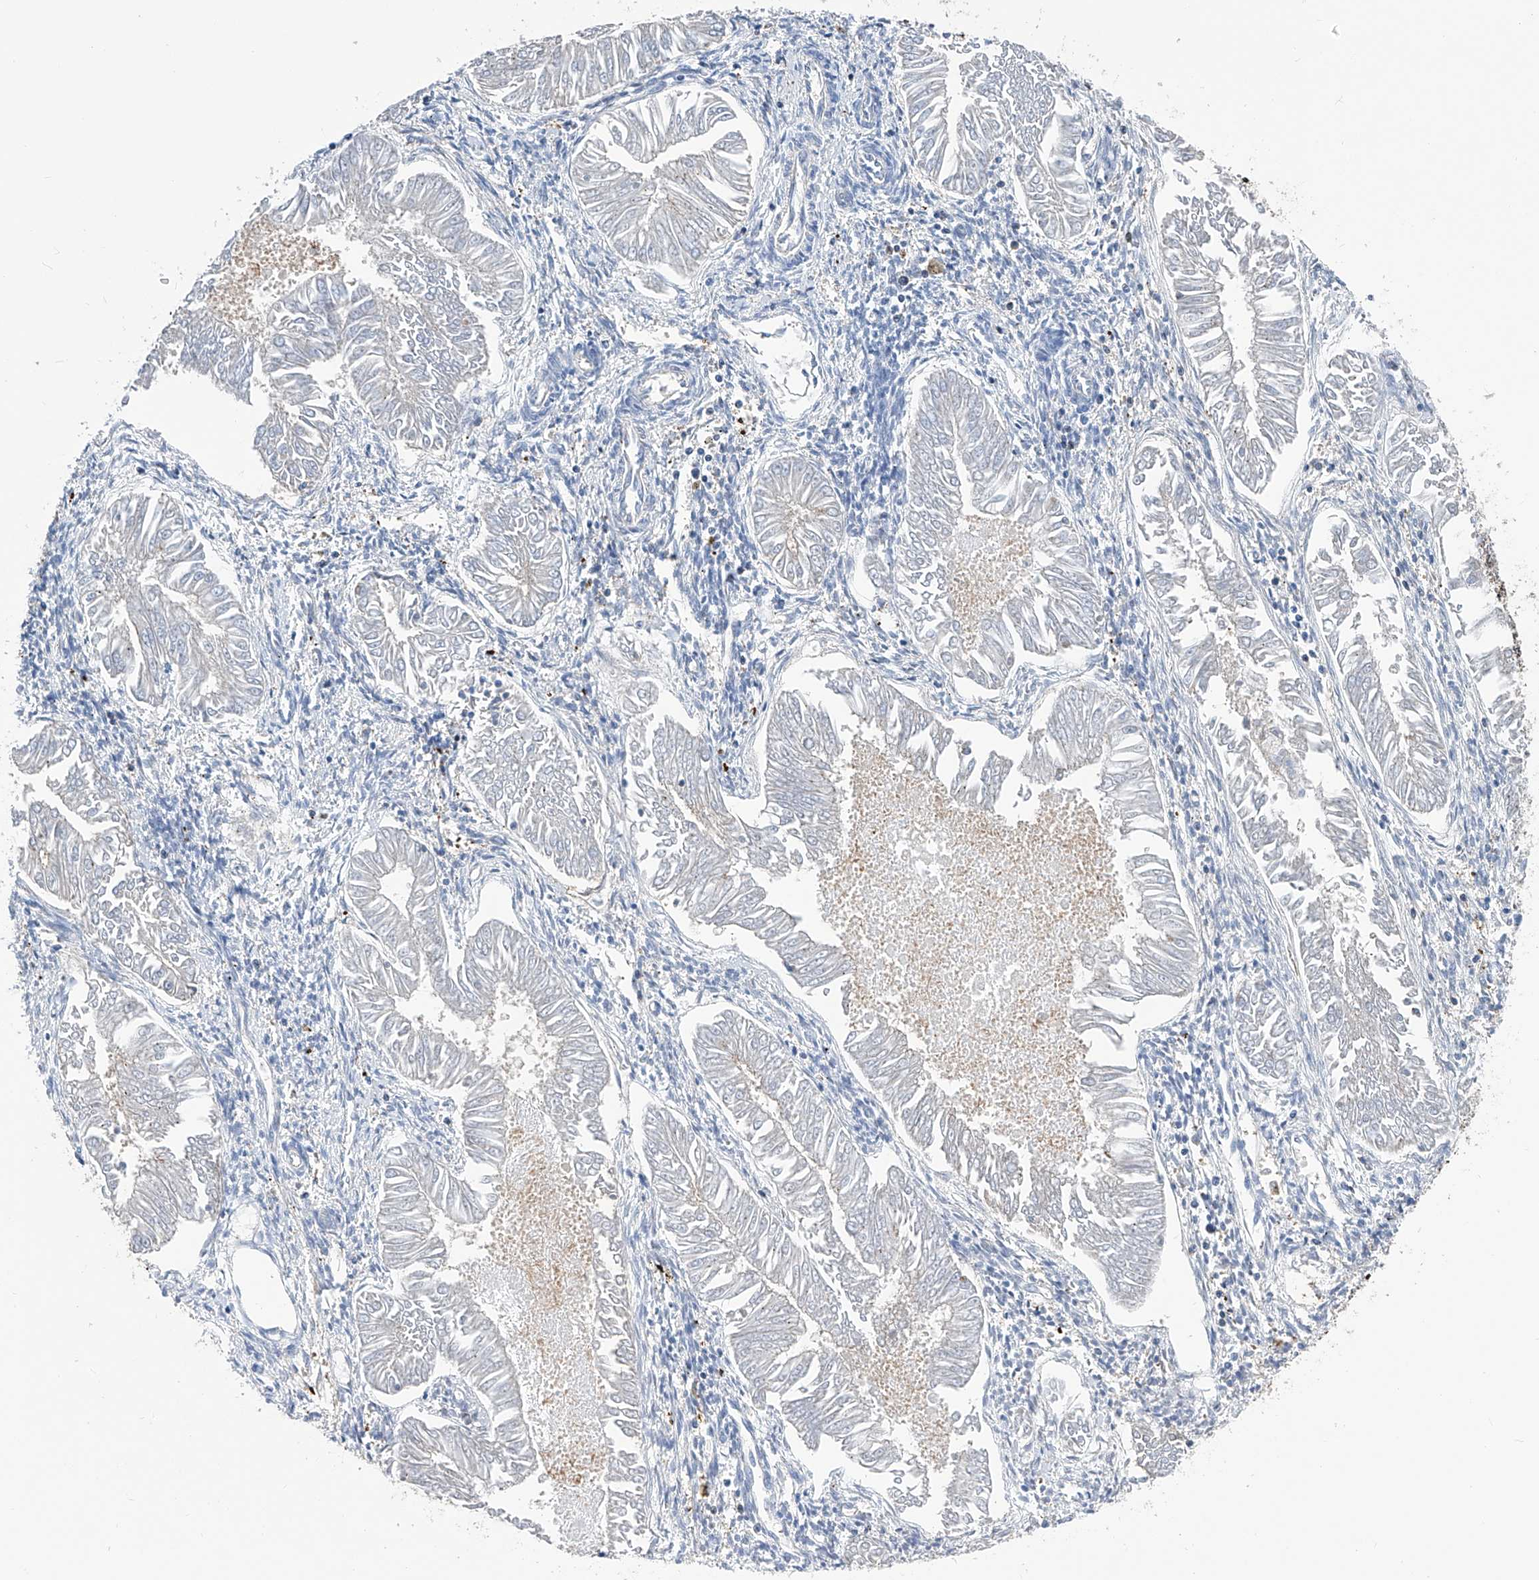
{"staining": {"intensity": "negative", "quantity": "none", "location": "none"}, "tissue": "endometrial cancer", "cell_type": "Tumor cells", "image_type": "cancer", "snomed": [{"axis": "morphology", "description": "Adenocarcinoma, NOS"}, {"axis": "topography", "description": "Endometrium"}], "caption": "IHC of endometrial adenocarcinoma shows no staining in tumor cells.", "gene": "ZNF484", "patient": {"sex": "female", "age": 53}}